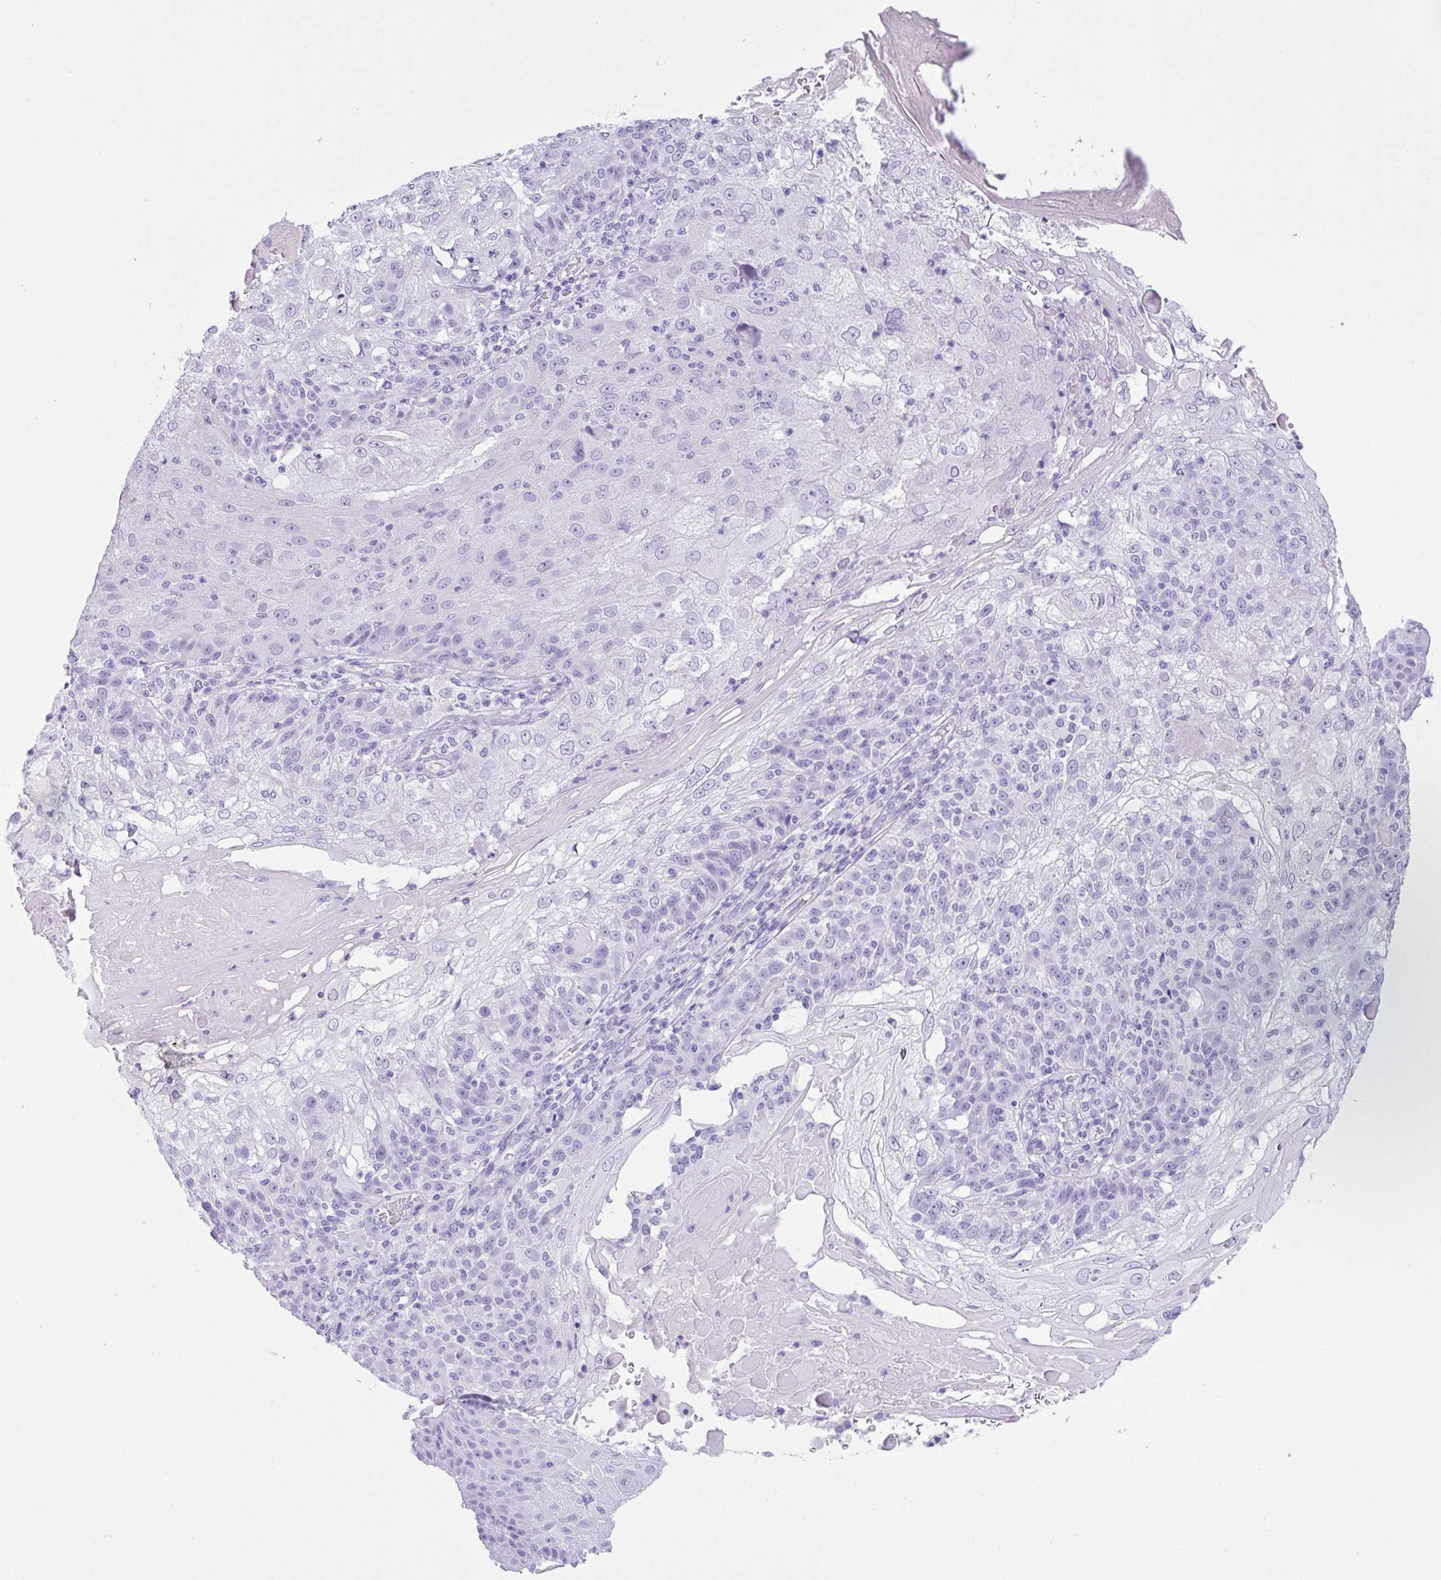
{"staining": {"intensity": "negative", "quantity": "none", "location": "none"}, "tissue": "skin cancer", "cell_type": "Tumor cells", "image_type": "cancer", "snomed": [{"axis": "morphology", "description": "Normal tissue, NOS"}, {"axis": "morphology", "description": "Squamous cell carcinoma, NOS"}, {"axis": "topography", "description": "Skin"}], "caption": "Human squamous cell carcinoma (skin) stained for a protein using immunohistochemistry displays no staining in tumor cells.", "gene": "CPA1", "patient": {"sex": "female", "age": 83}}